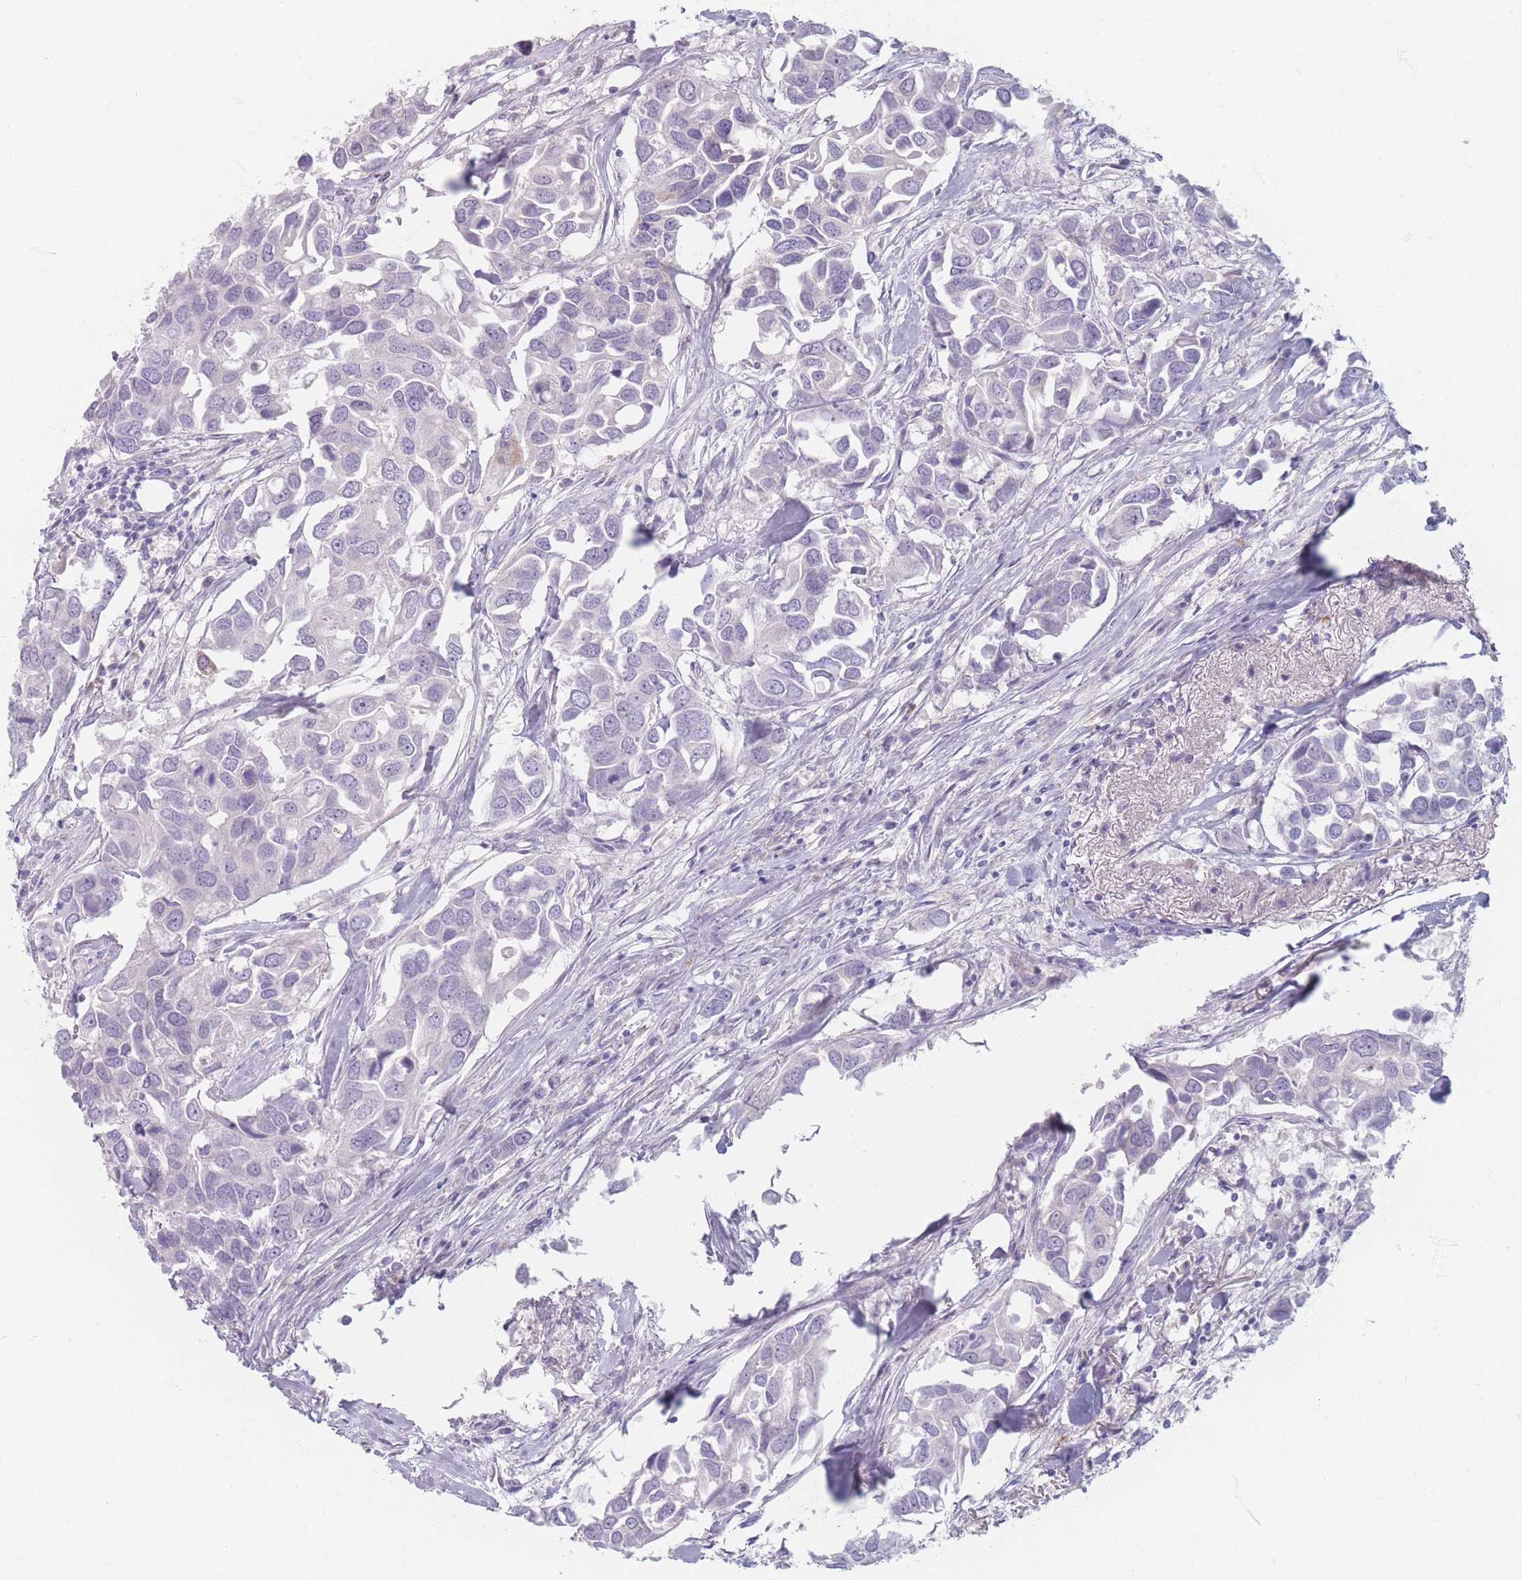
{"staining": {"intensity": "negative", "quantity": "none", "location": "none"}, "tissue": "breast cancer", "cell_type": "Tumor cells", "image_type": "cancer", "snomed": [{"axis": "morphology", "description": "Duct carcinoma"}, {"axis": "topography", "description": "Breast"}], "caption": "Tumor cells are negative for protein expression in human breast cancer (invasive ductal carcinoma).", "gene": "PIGM", "patient": {"sex": "female", "age": 83}}